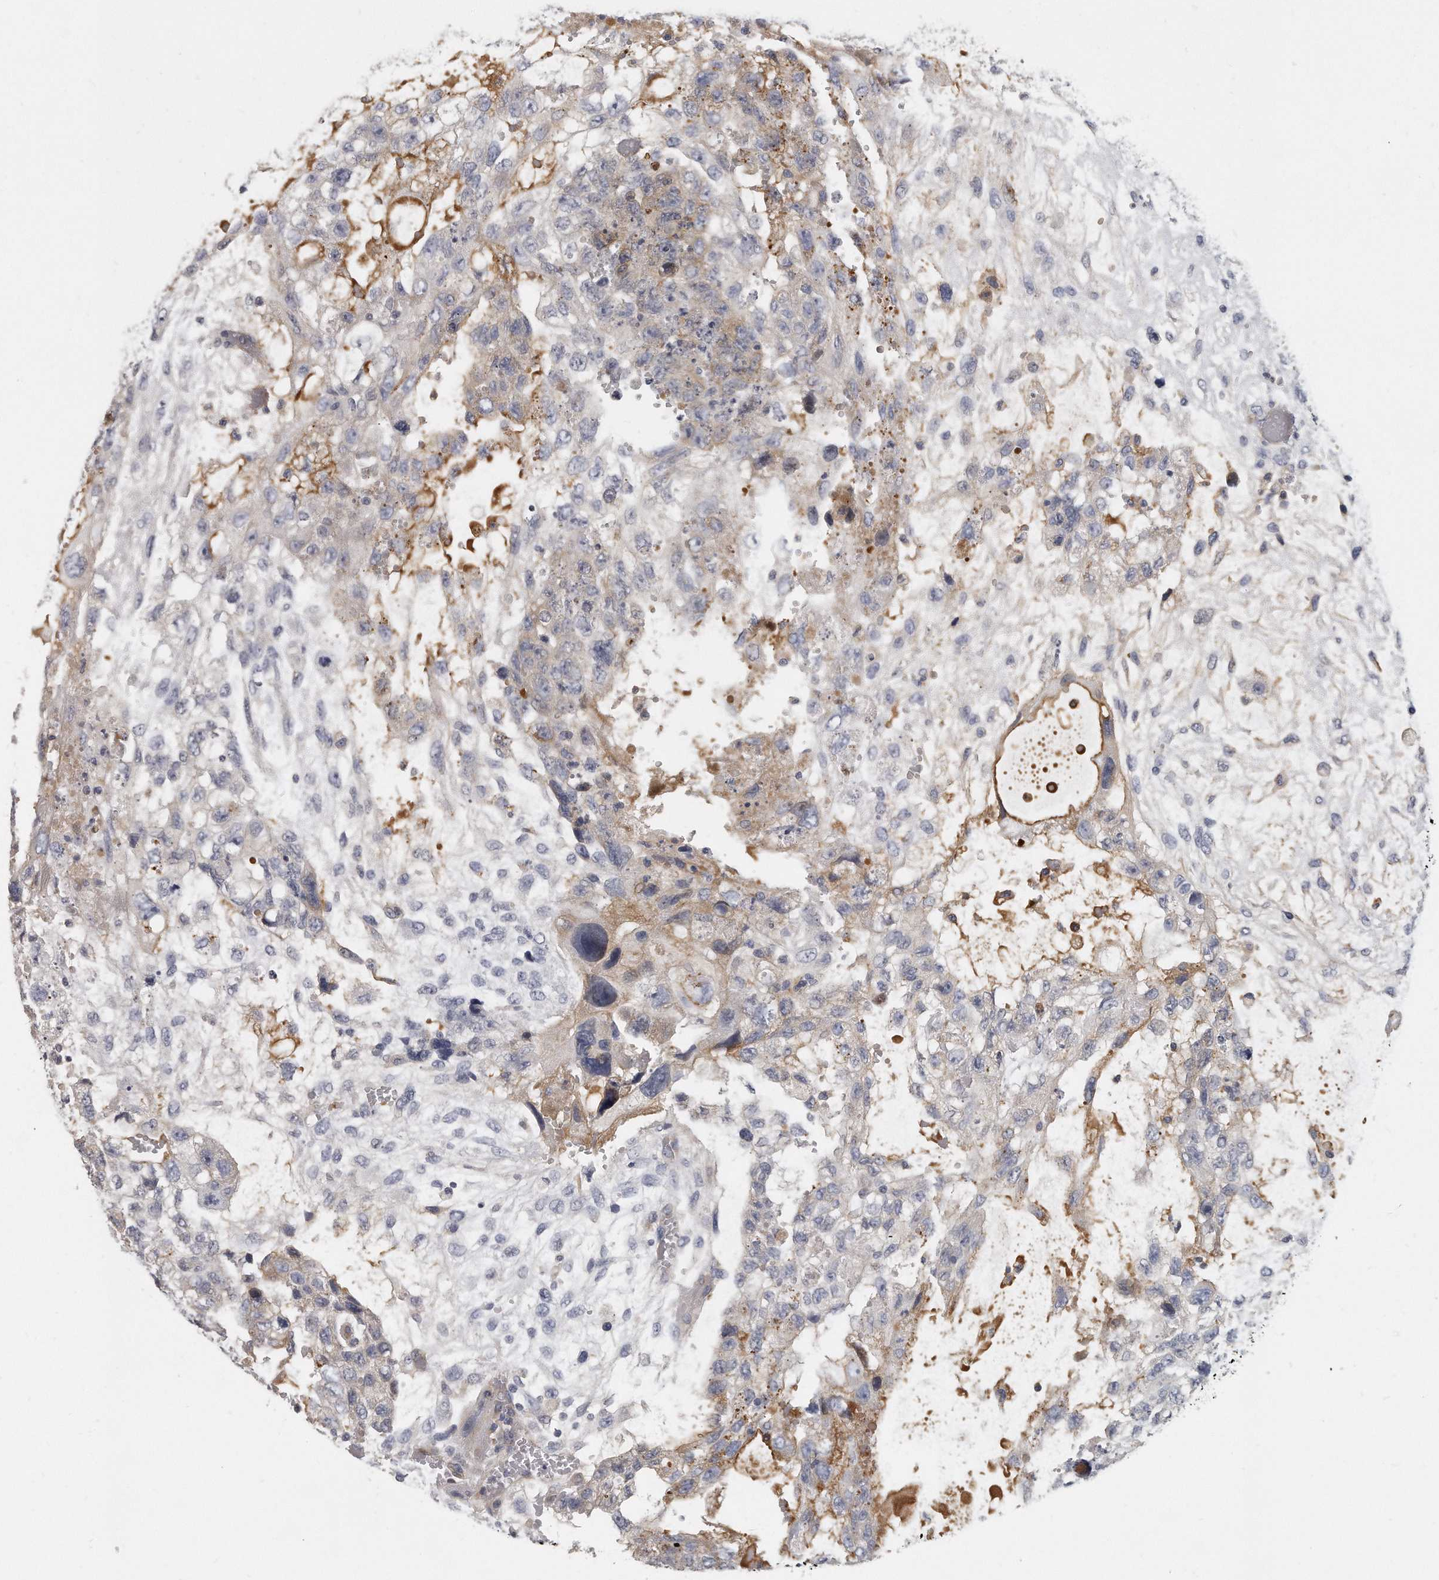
{"staining": {"intensity": "strong", "quantity": "<25%", "location": "cytoplasmic/membranous"}, "tissue": "testis cancer", "cell_type": "Tumor cells", "image_type": "cancer", "snomed": [{"axis": "morphology", "description": "Carcinoma, Embryonal, NOS"}, {"axis": "topography", "description": "Testis"}], "caption": "Immunohistochemistry (IHC) image of human testis cancer (embryonal carcinoma) stained for a protein (brown), which displays medium levels of strong cytoplasmic/membranous expression in about <25% of tumor cells.", "gene": "PLEKHA6", "patient": {"sex": "male", "age": 36}}